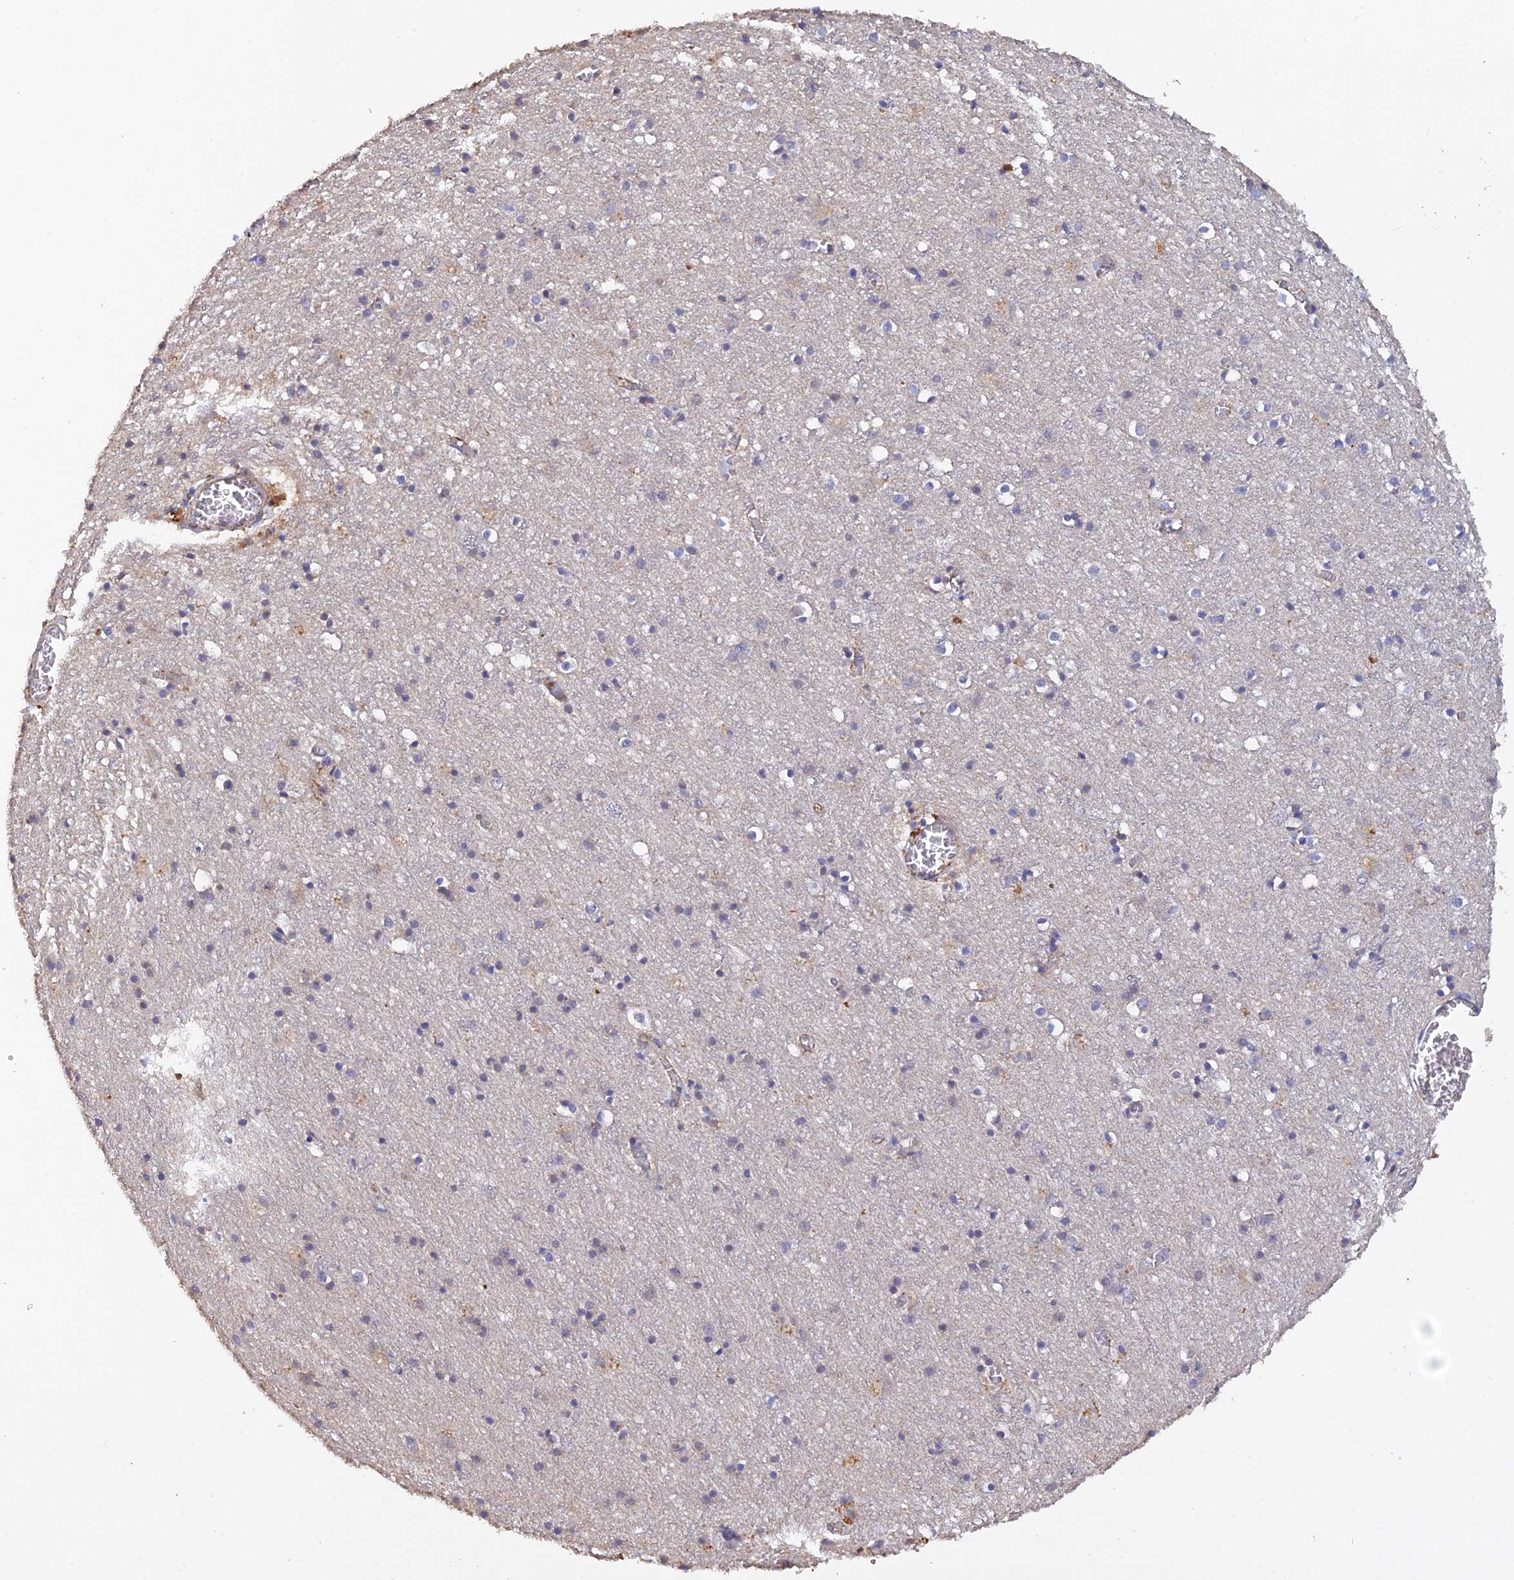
{"staining": {"intensity": "negative", "quantity": "none", "location": "none"}, "tissue": "cerebral cortex", "cell_type": "Endothelial cells", "image_type": "normal", "snomed": [{"axis": "morphology", "description": "Normal tissue, NOS"}, {"axis": "topography", "description": "Cerebral cortex"}], "caption": "Immunohistochemical staining of benign human cerebral cortex displays no significant positivity in endothelial cells. The staining is performed using DAB brown chromogen with nuclei counter-stained in using hematoxylin.", "gene": "SLC39A13", "patient": {"sex": "female", "age": 64}}